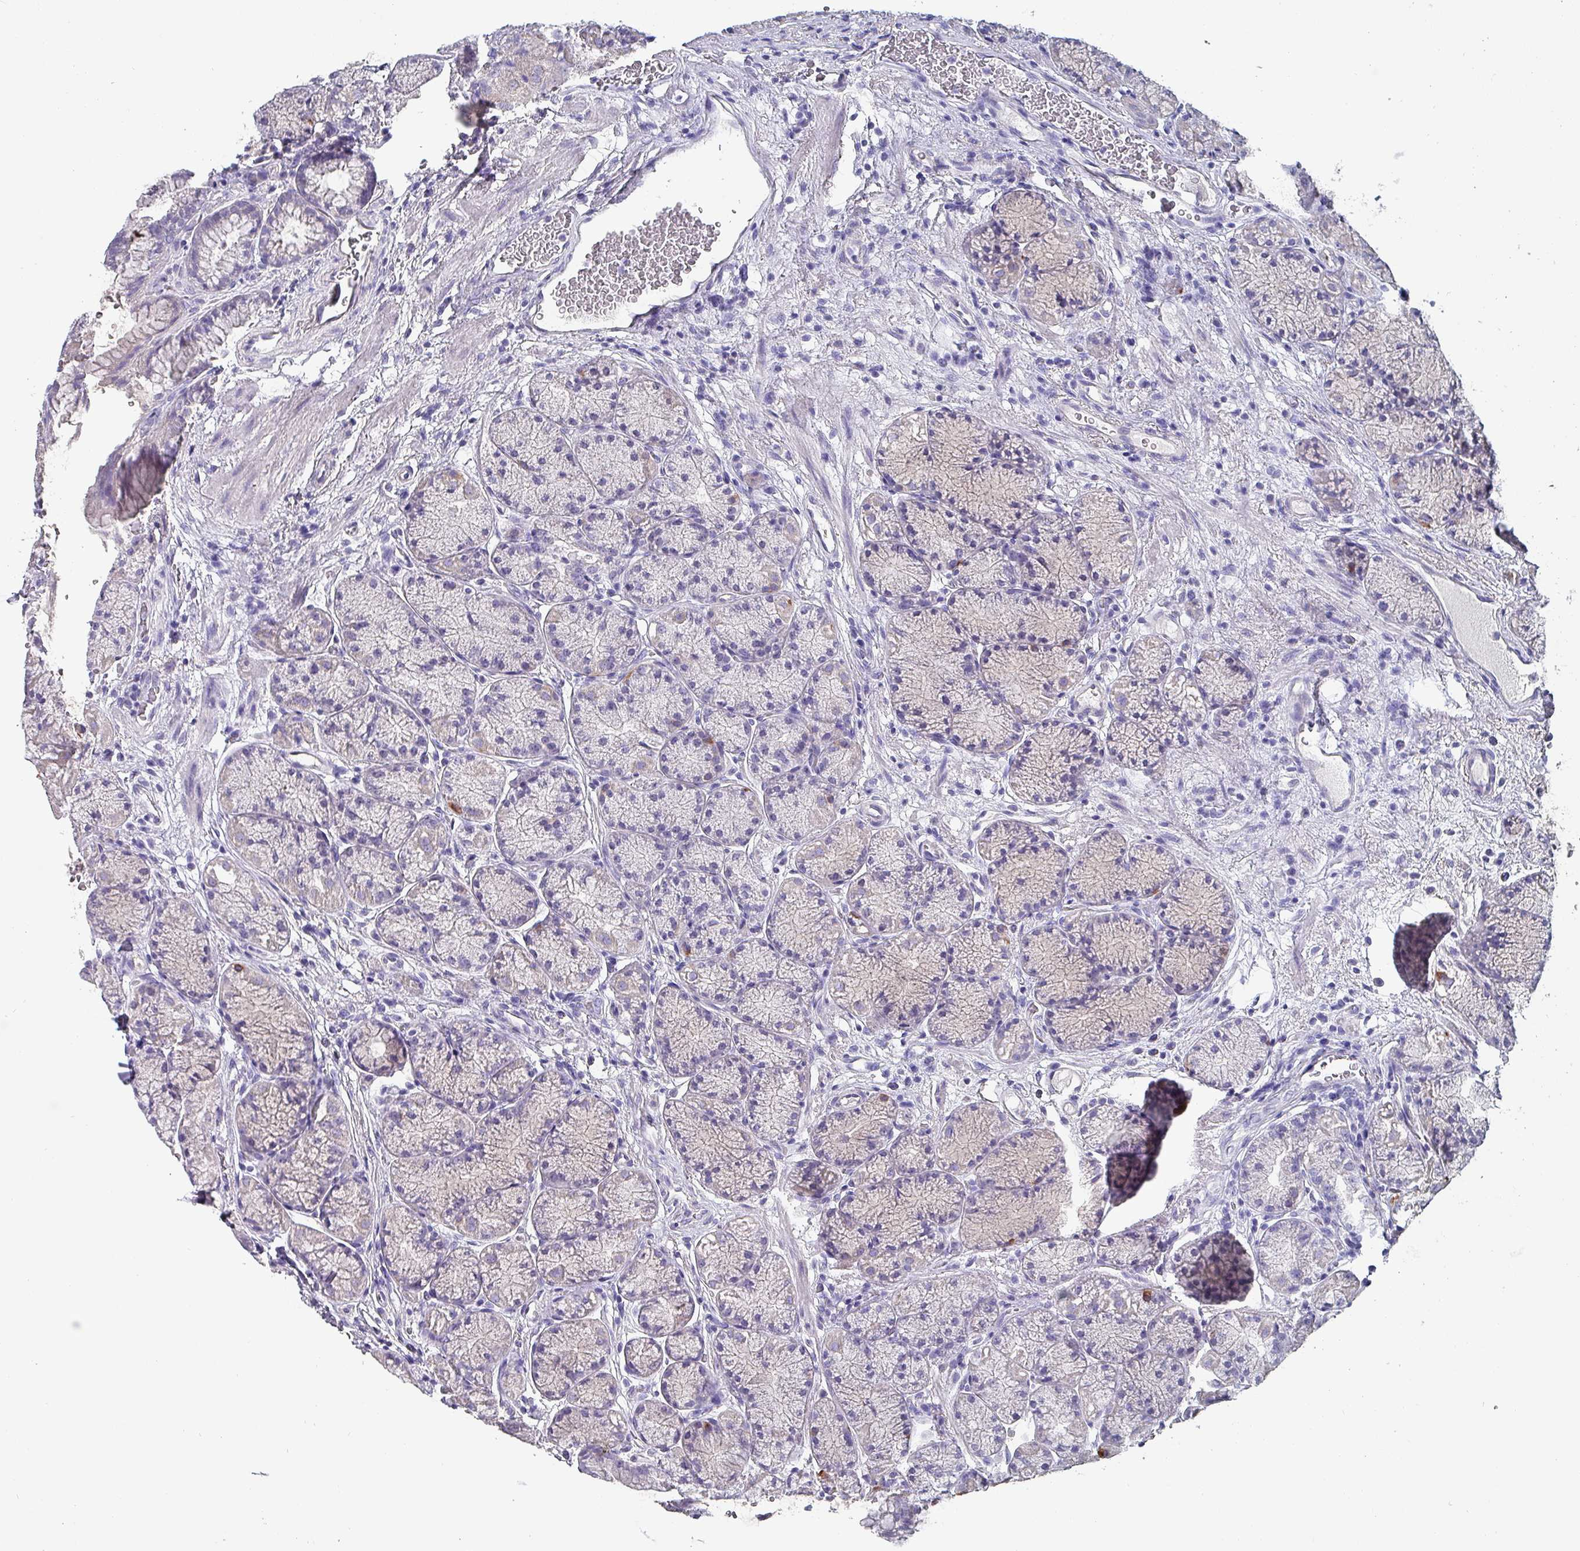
{"staining": {"intensity": "negative", "quantity": "none", "location": "none"}, "tissue": "stomach", "cell_type": "Glandular cells", "image_type": "normal", "snomed": [{"axis": "morphology", "description": "Normal tissue, NOS"}, {"axis": "topography", "description": "Stomach"}], "caption": "High magnification brightfield microscopy of benign stomach stained with DAB (3,3'-diaminobenzidine) (brown) and counterstained with hematoxylin (blue): glandular cells show no significant expression. (DAB immunohistochemistry visualized using brightfield microscopy, high magnification).", "gene": "INS", "patient": {"sex": "male", "age": 63}}